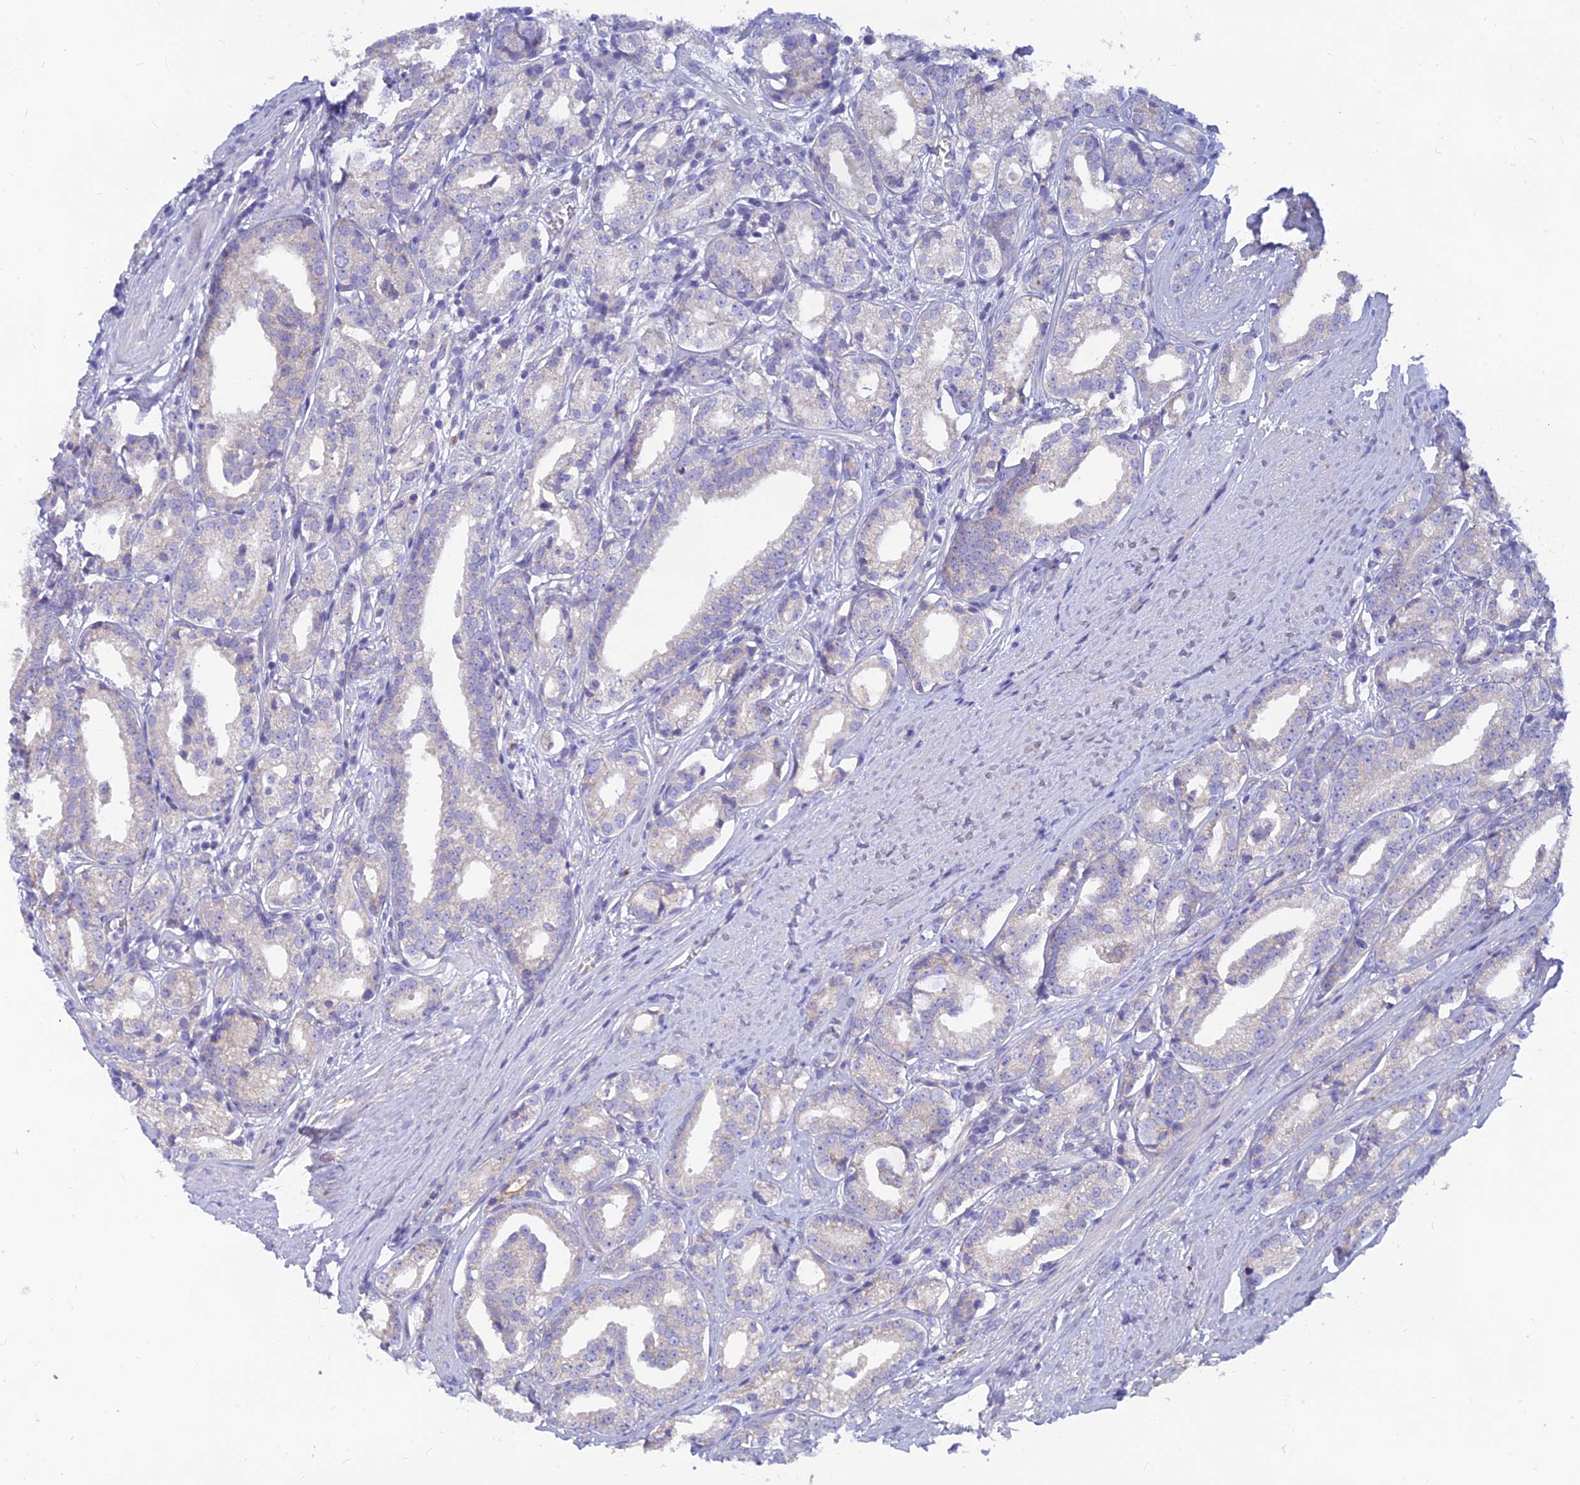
{"staining": {"intensity": "negative", "quantity": "none", "location": "none"}, "tissue": "prostate cancer", "cell_type": "Tumor cells", "image_type": "cancer", "snomed": [{"axis": "morphology", "description": "Adenocarcinoma, High grade"}, {"axis": "topography", "description": "Prostate"}], "caption": "This is a image of IHC staining of adenocarcinoma (high-grade) (prostate), which shows no staining in tumor cells.", "gene": "TMEM30B", "patient": {"sex": "male", "age": 69}}